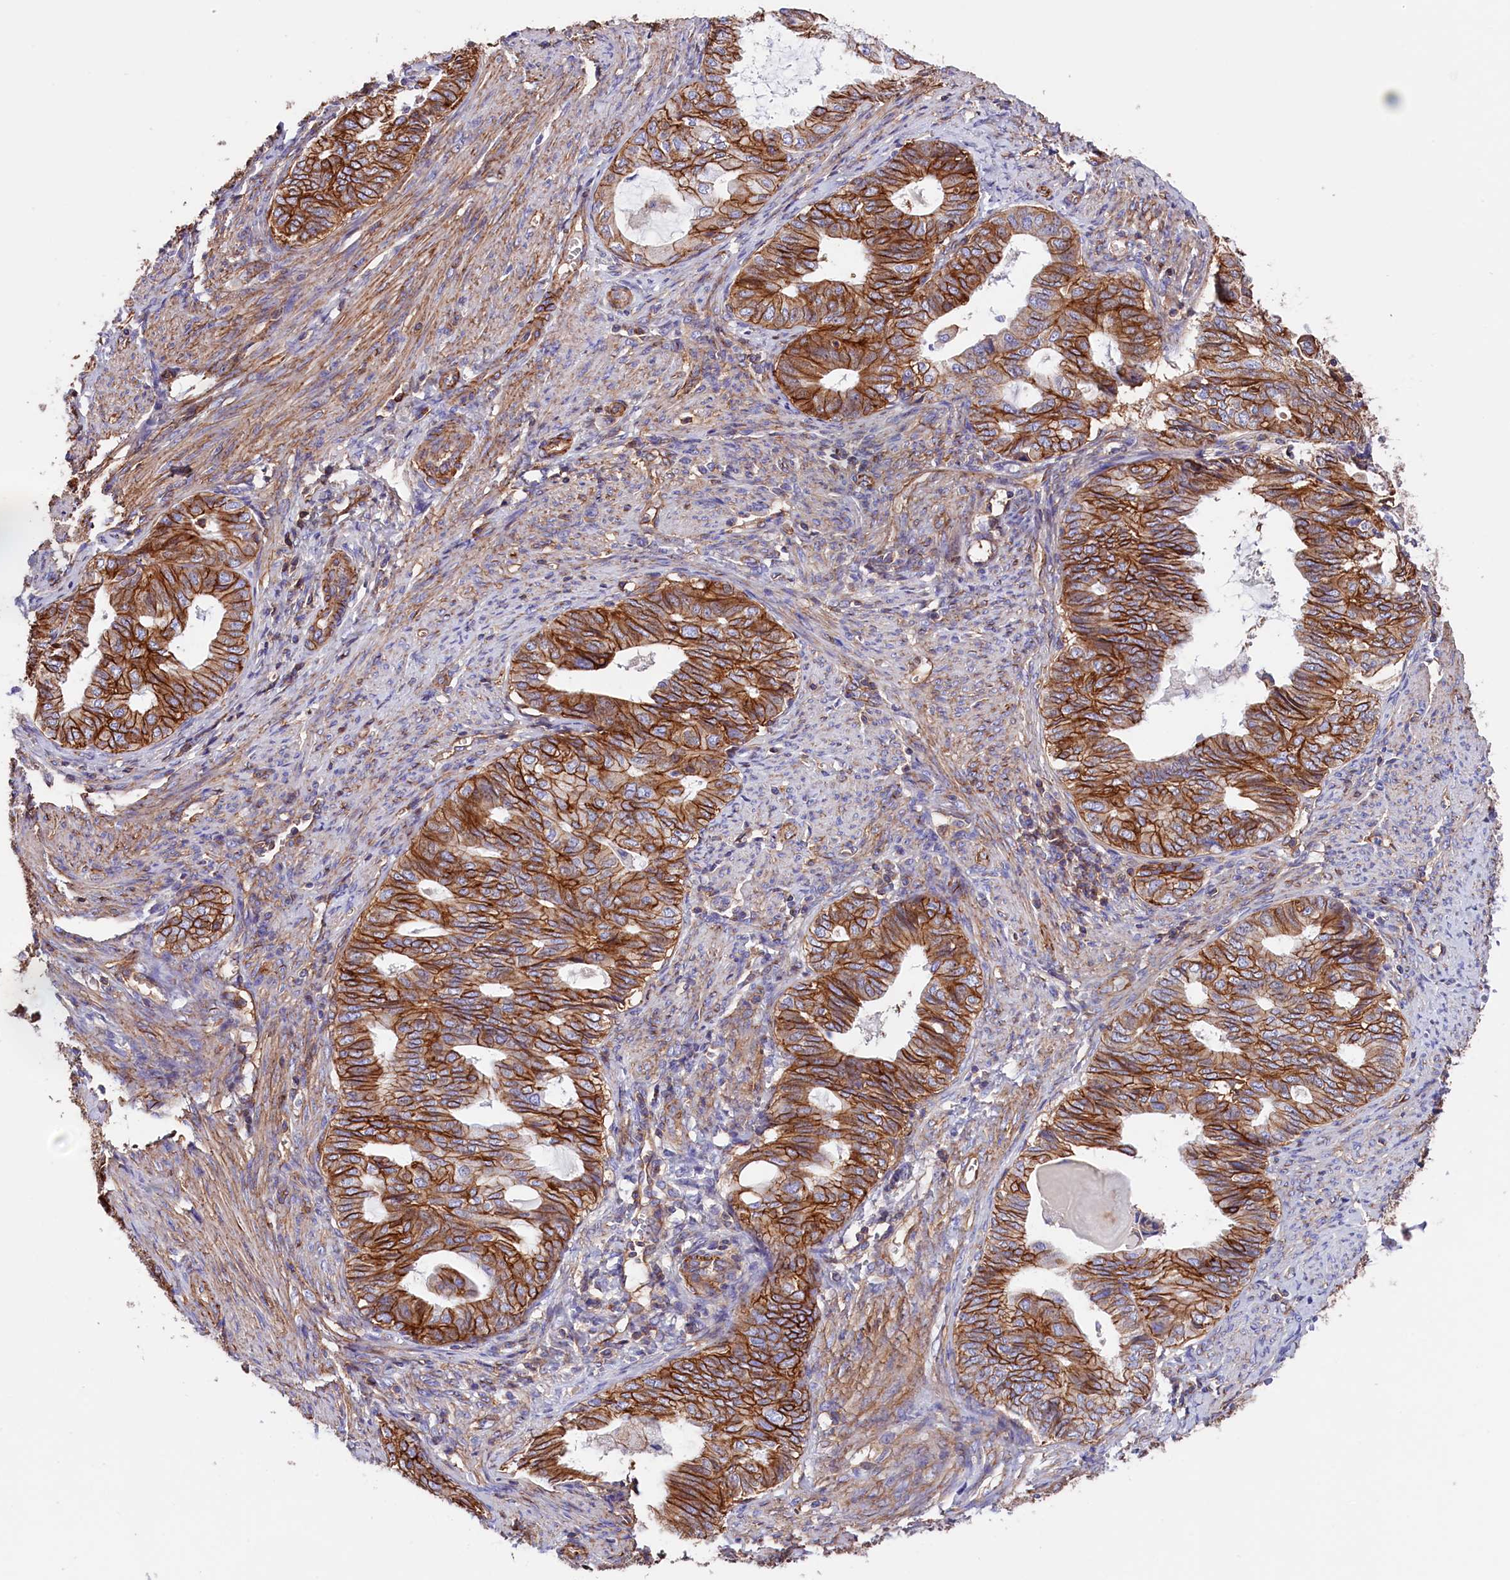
{"staining": {"intensity": "strong", "quantity": ">75%", "location": "cytoplasmic/membranous"}, "tissue": "endometrial cancer", "cell_type": "Tumor cells", "image_type": "cancer", "snomed": [{"axis": "morphology", "description": "Adenocarcinoma, NOS"}, {"axis": "topography", "description": "Endometrium"}], "caption": "Human adenocarcinoma (endometrial) stained with a protein marker reveals strong staining in tumor cells.", "gene": "ATP2B4", "patient": {"sex": "female", "age": 86}}